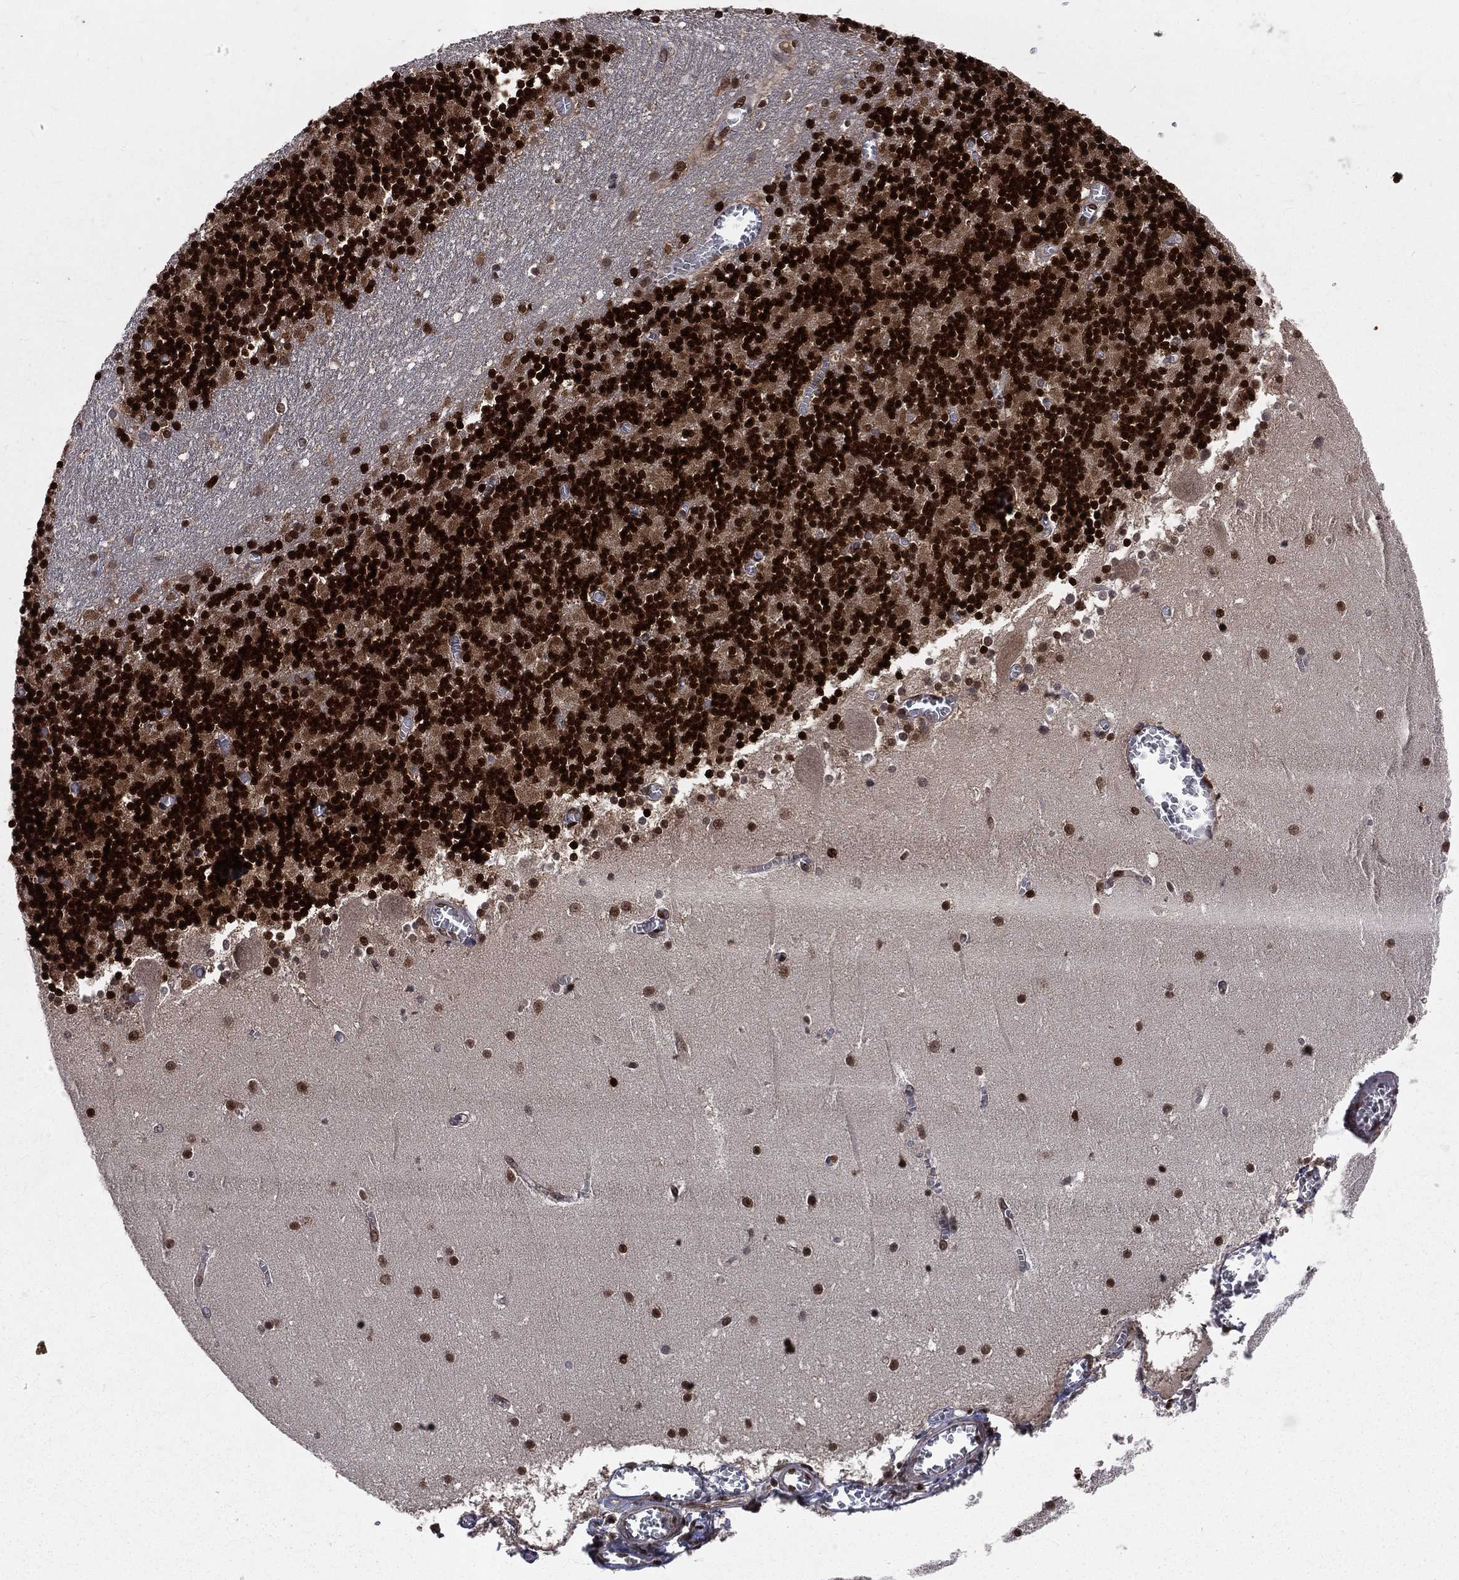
{"staining": {"intensity": "strong", "quantity": ">75%", "location": "nuclear"}, "tissue": "cerebellum", "cell_type": "Cells in granular layer", "image_type": "normal", "snomed": [{"axis": "morphology", "description": "Normal tissue, NOS"}, {"axis": "topography", "description": "Cerebellum"}], "caption": "DAB immunohistochemical staining of unremarkable human cerebellum reveals strong nuclear protein expression in approximately >75% of cells in granular layer. (DAB = brown stain, brightfield microscopy at high magnification).", "gene": "POLB", "patient": {"sex": "female", "age": 28}}